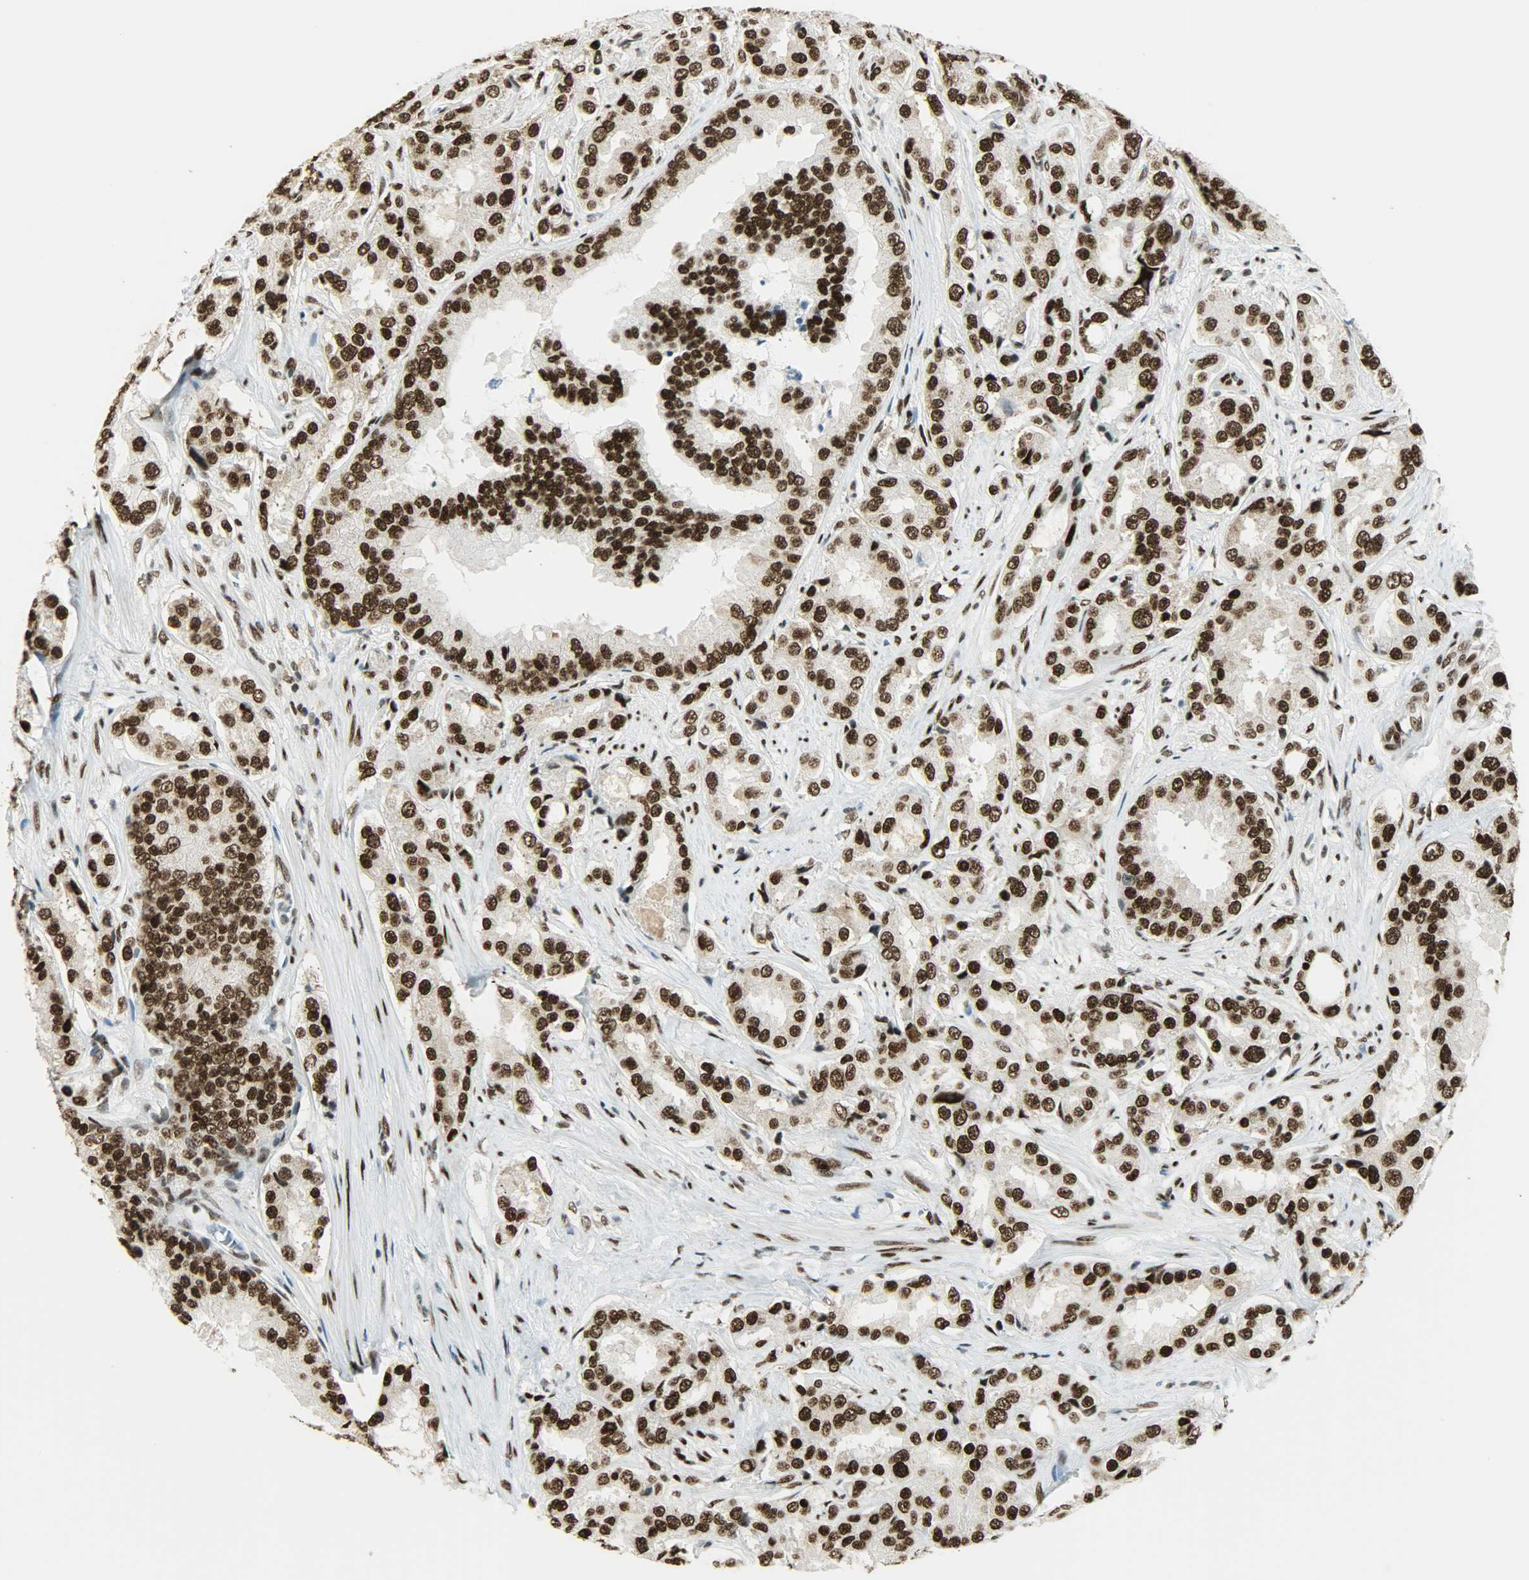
{"staining": {"intensity": "strong", "quantity": ">75%", "location": "nuclear"}, "tissue": "prostate cancer", "cell_type": "Tumor cells", "image_type": "cancer", "snomed": [{"axis": "morphology", "description": "Adenocarcinoma, High grade"}, {"axis": "topography", "description": "Prostate"}], "caption": "Immunohistochemical staining of human prostate cancer reveals strong nuclear protein expression in about >75% of tumor cells.", "gene": "MYEF2", "patient": {"sex": "male", "age": 73}}